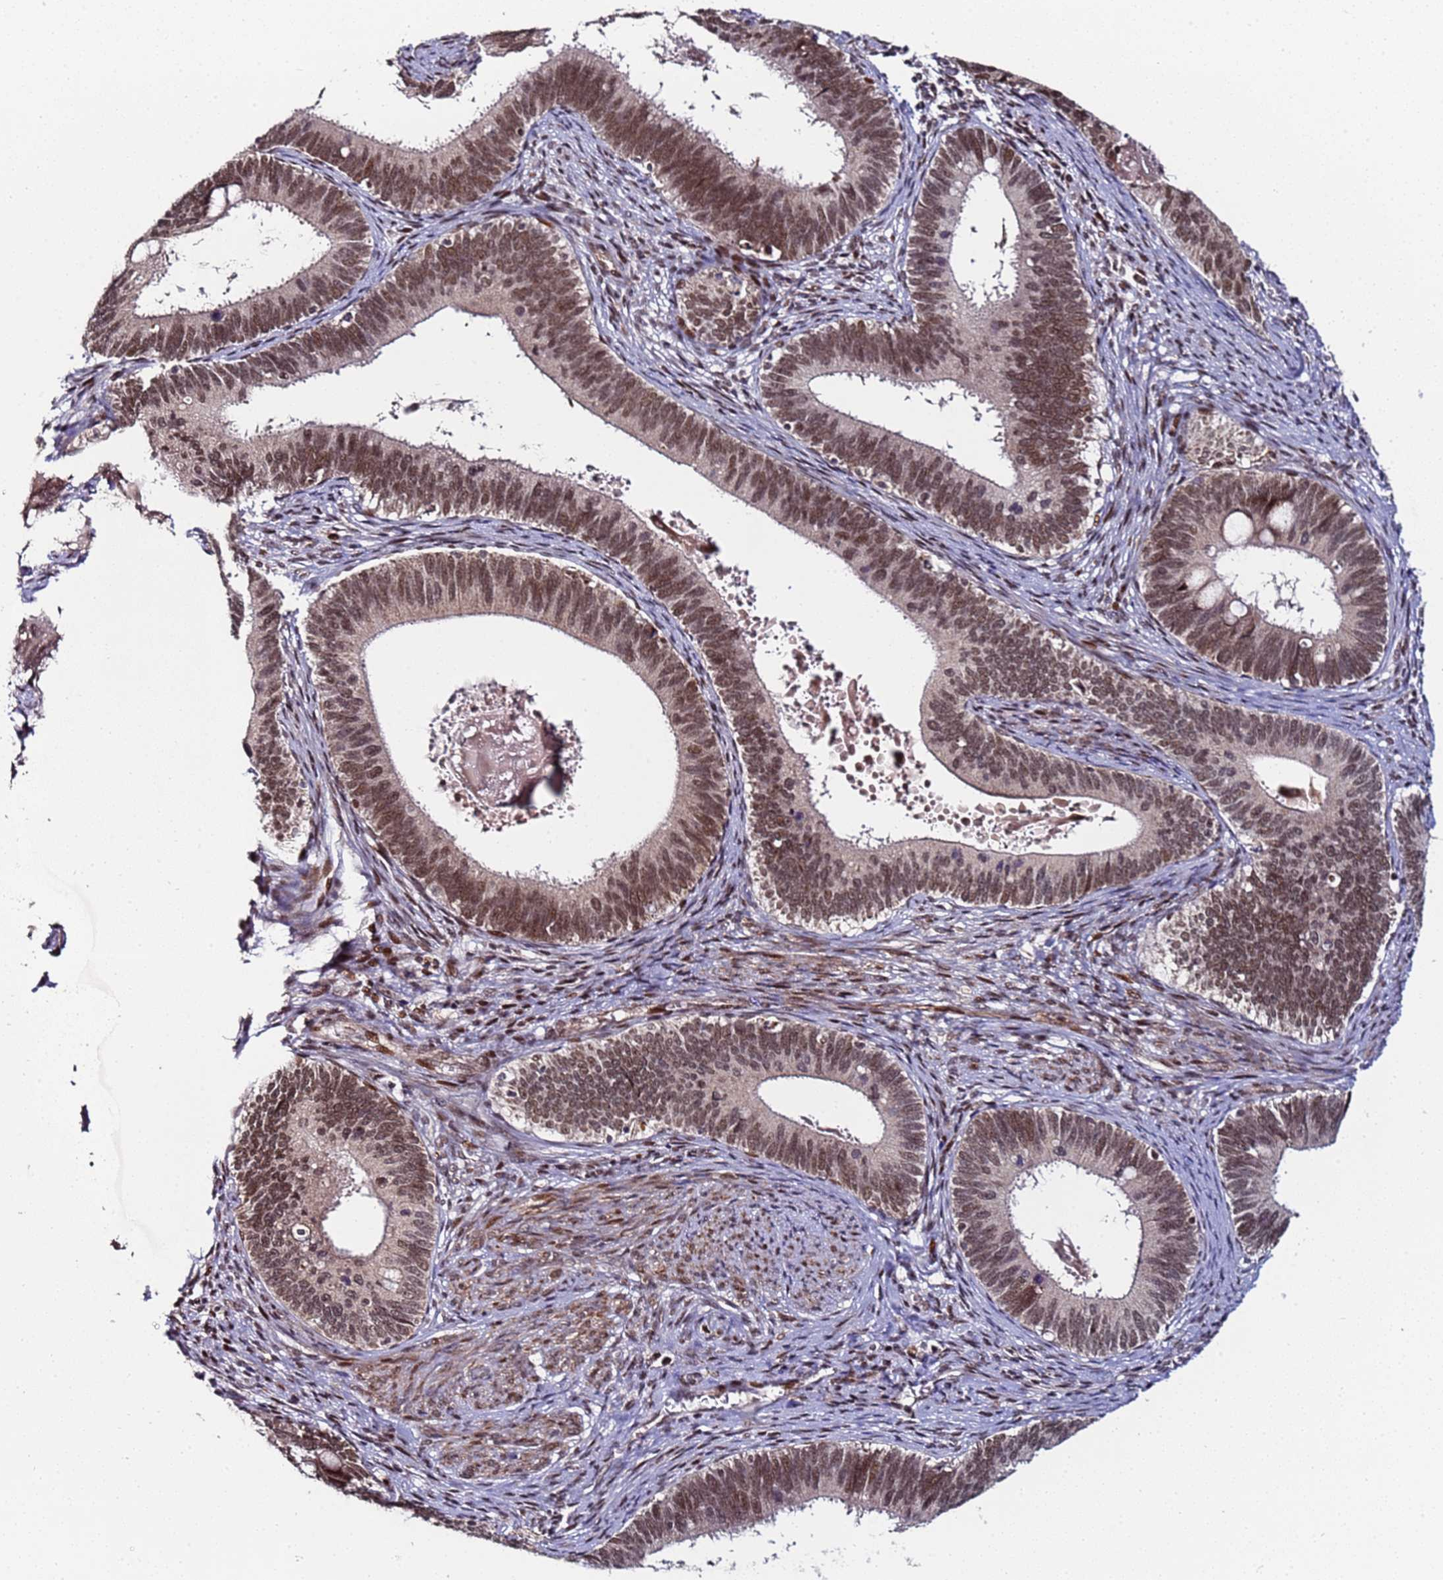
{"staining": {"intensity": "moderate", "quantity": ">75%", "location": "nuclear"}, "tissue": "cervical cancer", "cell_type": "Tumor cells", "image_type": "cancer", "snomed": [{"axis": "morphology", "description": "Adenocarcinoma, NOS"}, {"axis": "topography", "description": "Cervix"}], "caption": "Protein staining reveals moderate nuclear expression in approximately >75% of tumor cells in cervical cancer (adenocarcinoma). (brown staining indicates protein expression, while blue staining denotes nuclei).", "gene": "PPM1H", "patient": {"sex": "female", "age": 42}}